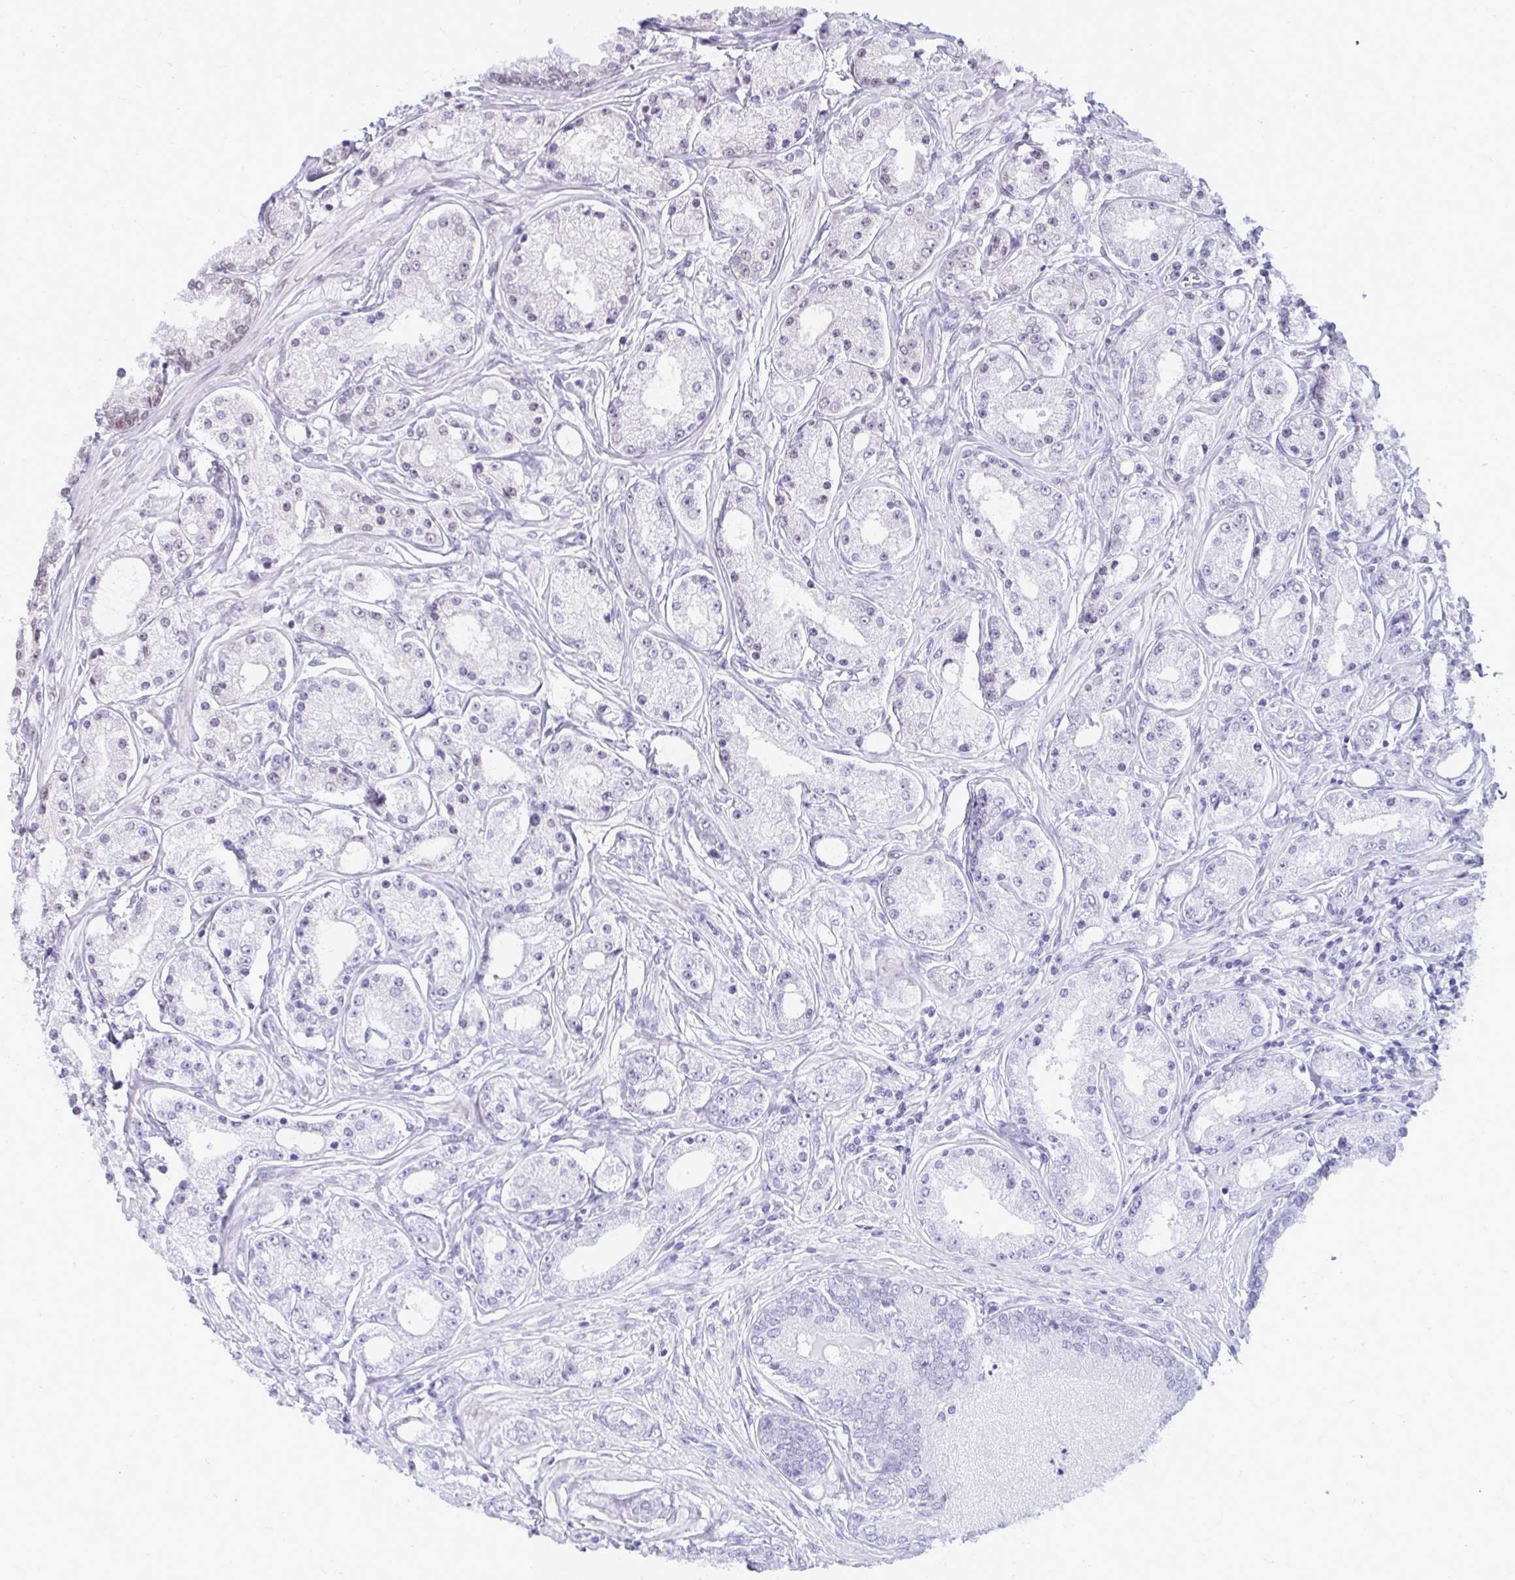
{"staining": {"intensity": "negative", "quantity": "none", "location": "none"}, "tissue": "prostate cancer", "cell_type": "Tumor cells", "image_type": "cancer", "snomed": [{"axis": "morphology", "description": "Adenocarcinoma, High grade"}, {"axis": "topography", "description": "Prostate"}], "caption": "This is an immunohistochemistry histopathology image of adenocarcinoma (high-grade) (prostate). There is no expression in tumor cells.", "gene": "JPT1", "patient": {"sex": "male", "age": 66}}